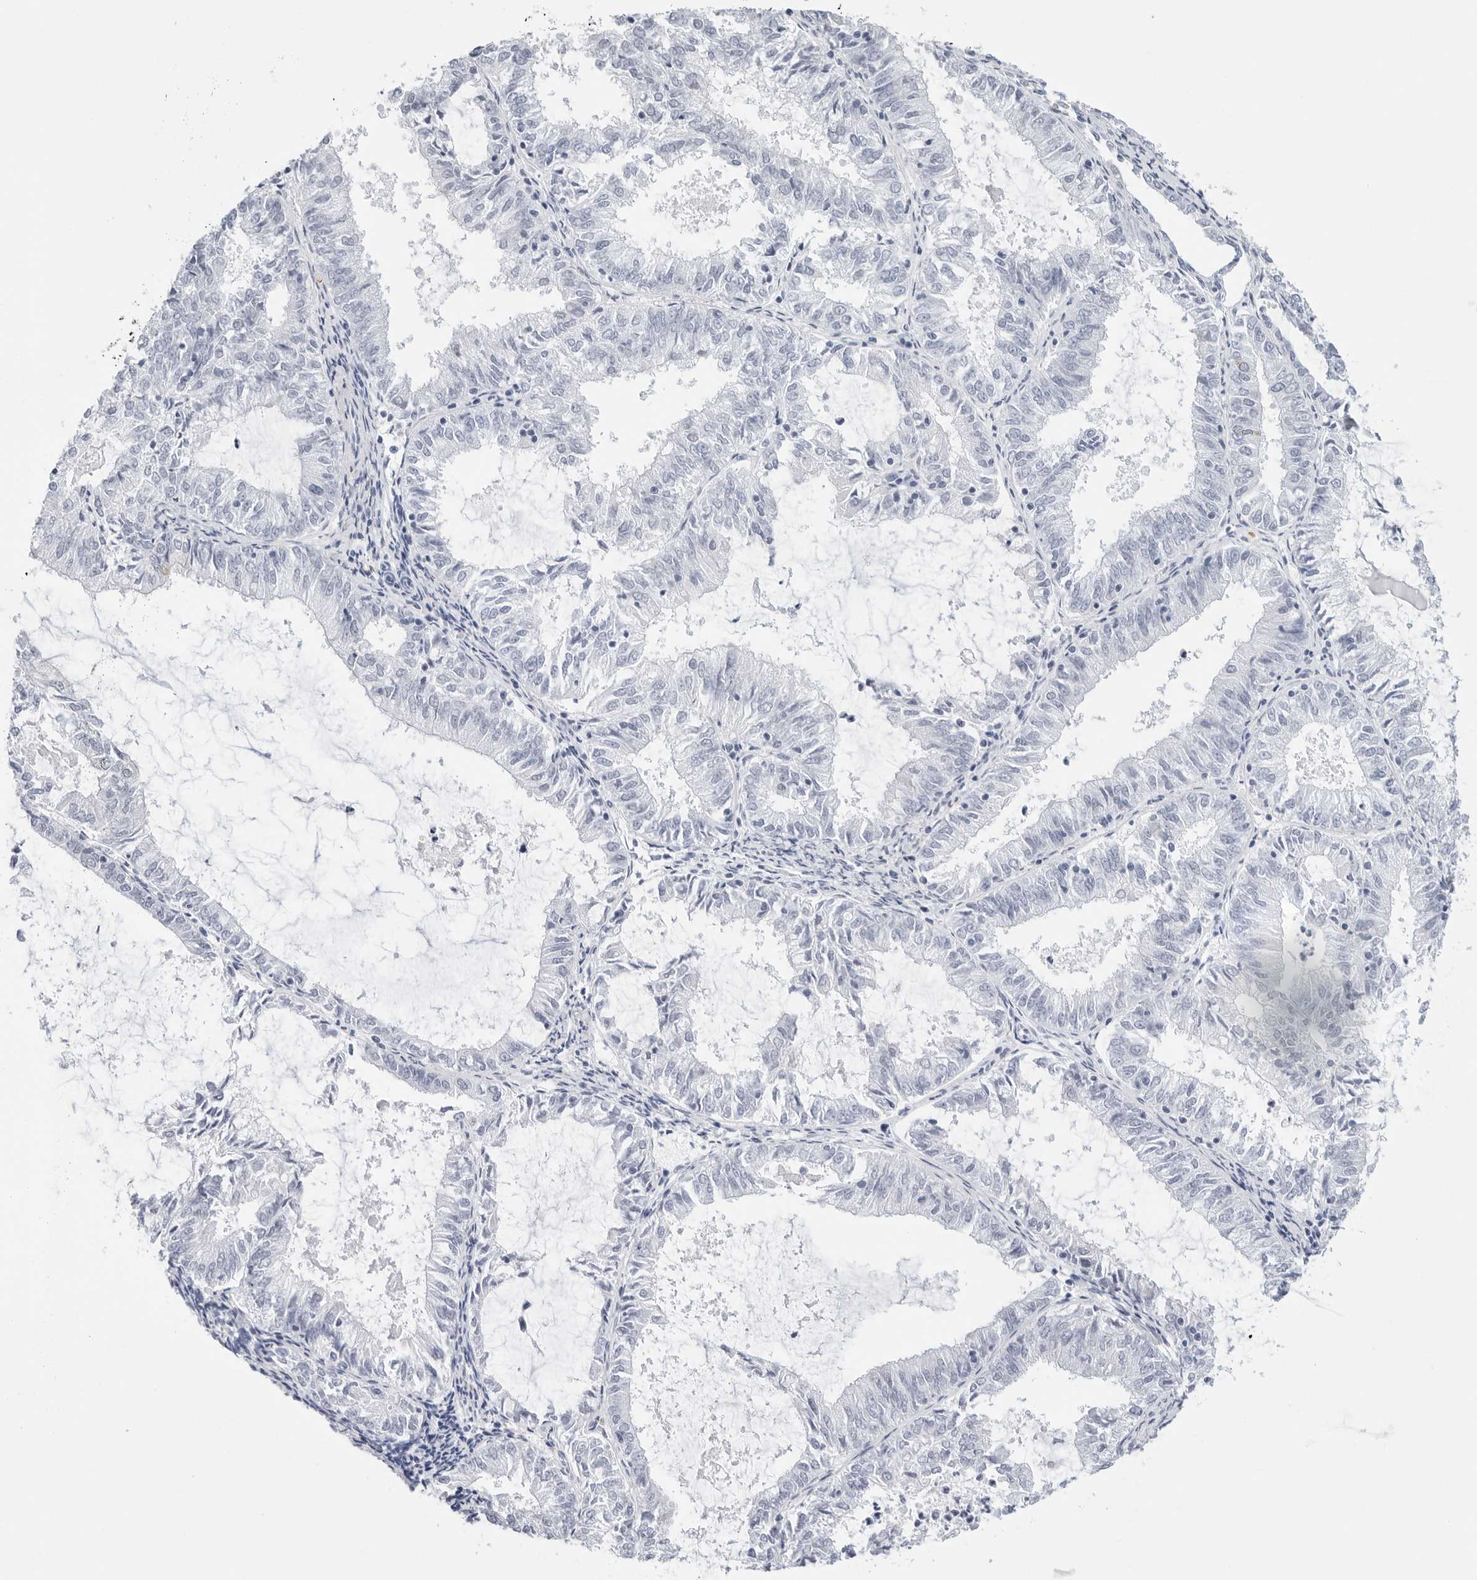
{"staining": {"intensity": "negative", "quantity": "none", "location": "none"}, "tissue": "endometrial cancer", "cell_type": "Tumor cells", "image_type": "cancer", "snomed": [{"axis": "morphology", "description": "Adenocarcinoma, NOS"}, {"axis": "topography", "description": "Endometrium"}], "caption": "The photomicrograph demonstrates no significant staining in tumor cells of endometrial adenocarcinoma.", "gene": "HSPB7", "patient": {"sex": "female", "age": 57}}